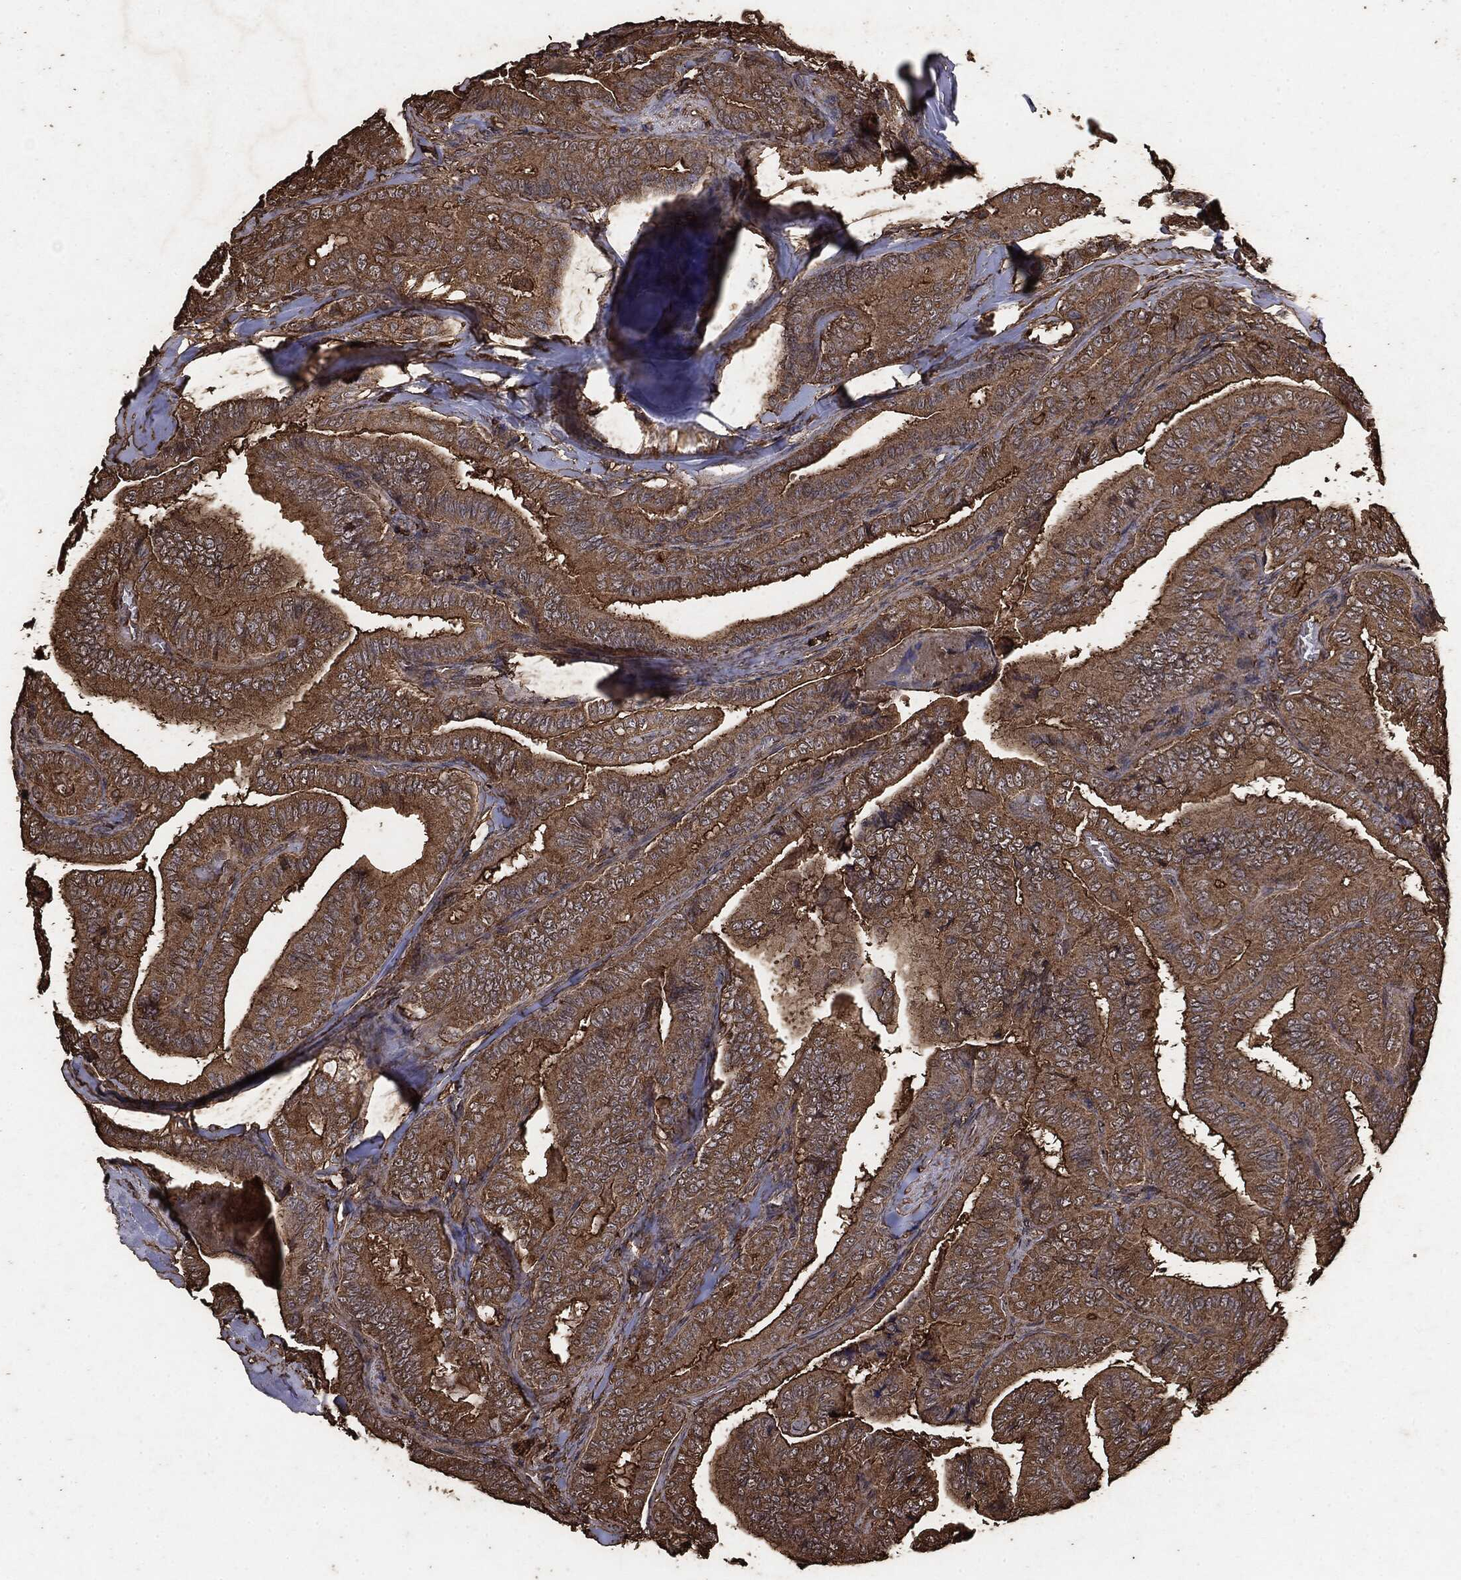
{"staining": {"intensity": "moderate", "quantity": ">75%", "location": "cytoplasmic/membranous"}, "tissue": "thyroid cancer", "cell_type": "Tumor cells", "image_type": "cancer", "snomed": [{"axis": "morphology", "description": "Papillary adenocarcinoma, NOS"}, {"axis": "topography", "description": "Thyroid gland"}], "caption": "An IHC histopathology image of neoplastic tissue is shown. Protein staining in brown shows moderate cytoplasmic/membranous positivity in thyroid cancer (papillary adenocarcinoma) within tumor cells.", "gene": "MTOR", "patient": {"sex": "male", "age": 61}}